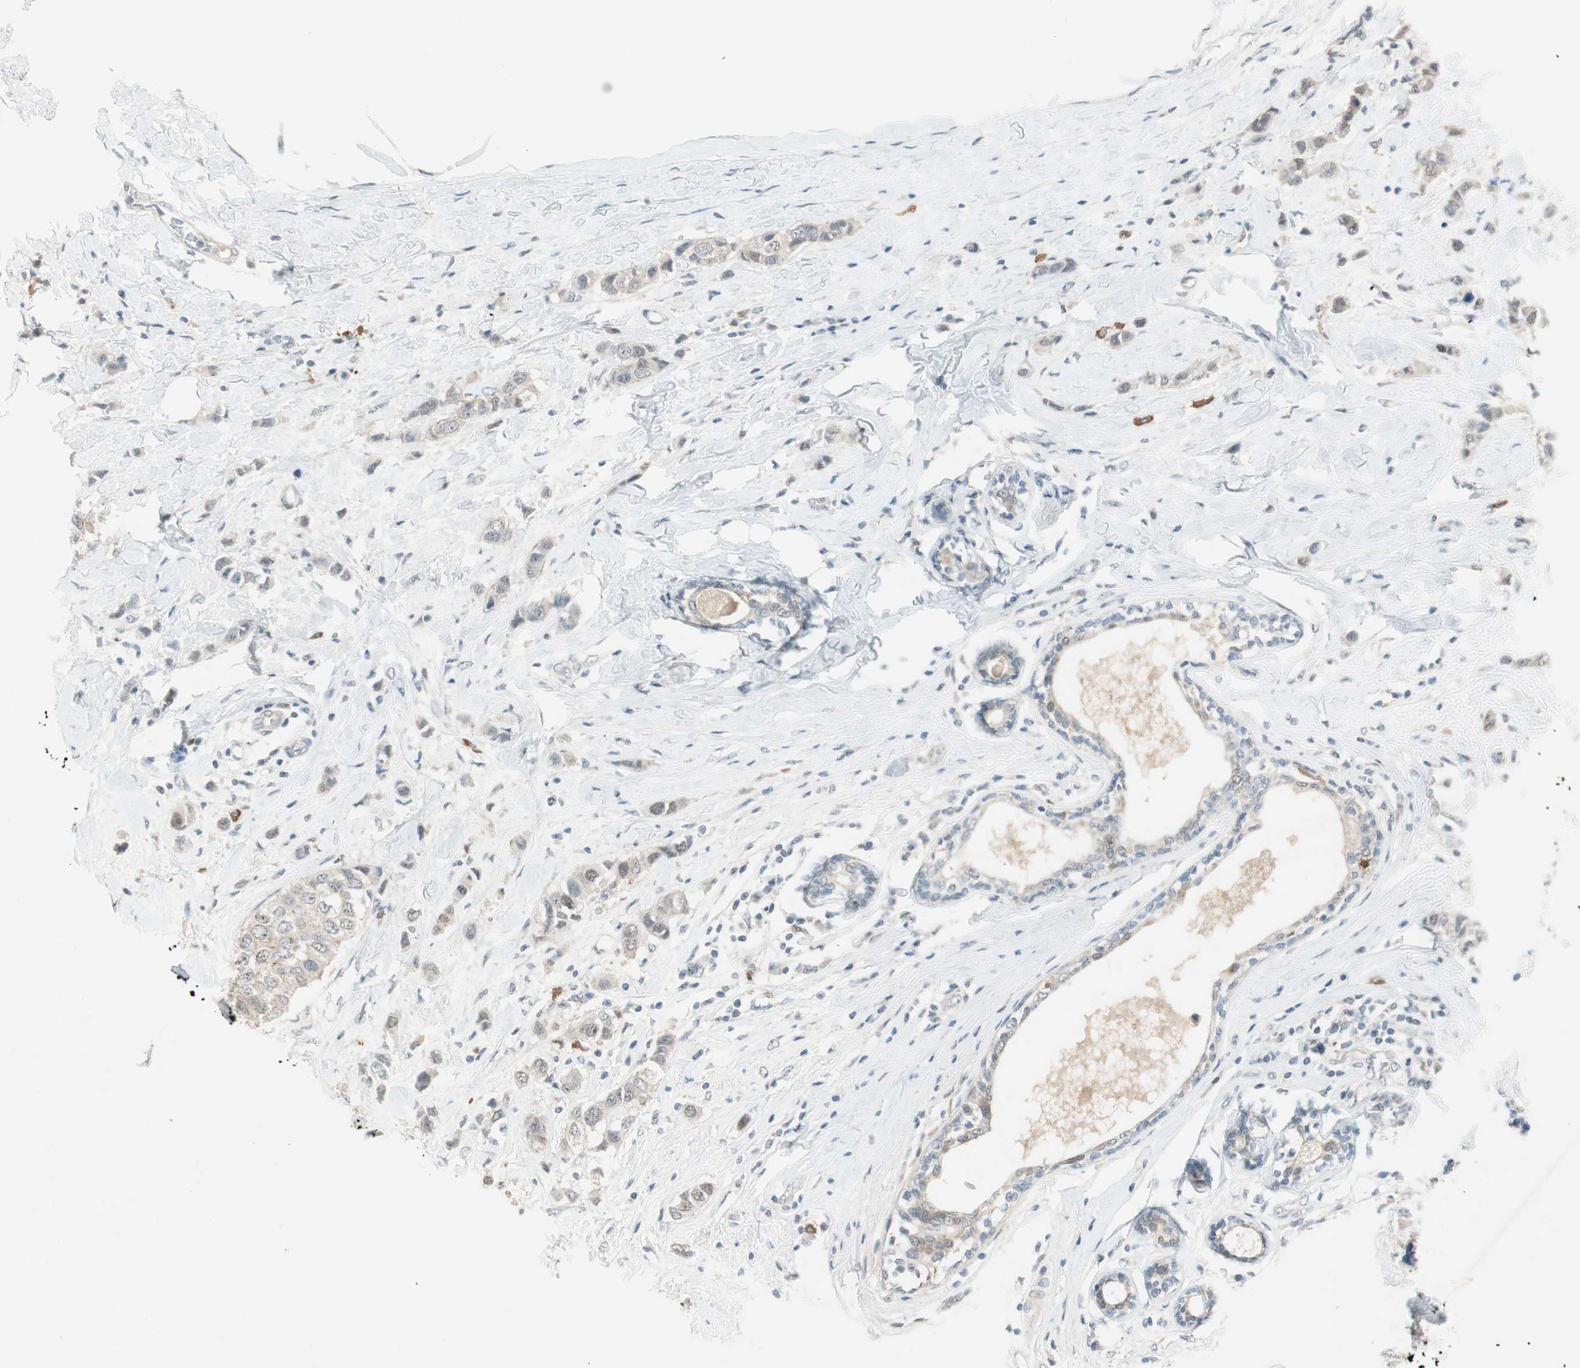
{"staining": {"intensity": "negative", "quantity": "none", "location": "none"}, "tissue": "breast cancer", "cell_type": "Tumor cells", "image_type": "cancer", "snomed": [{"axis": "morphology", "description": "Duct carcinoma"}, {"axis": "topography", "description": "Breast"}], "caption": "High power microscopy photomicrograph of an IHC image of breast infiltrating ductal carcinoma, revealing no significant positivity in tumor cells.", "gene": "RTL6", "patient": {"sex": "female", "age": 50}}